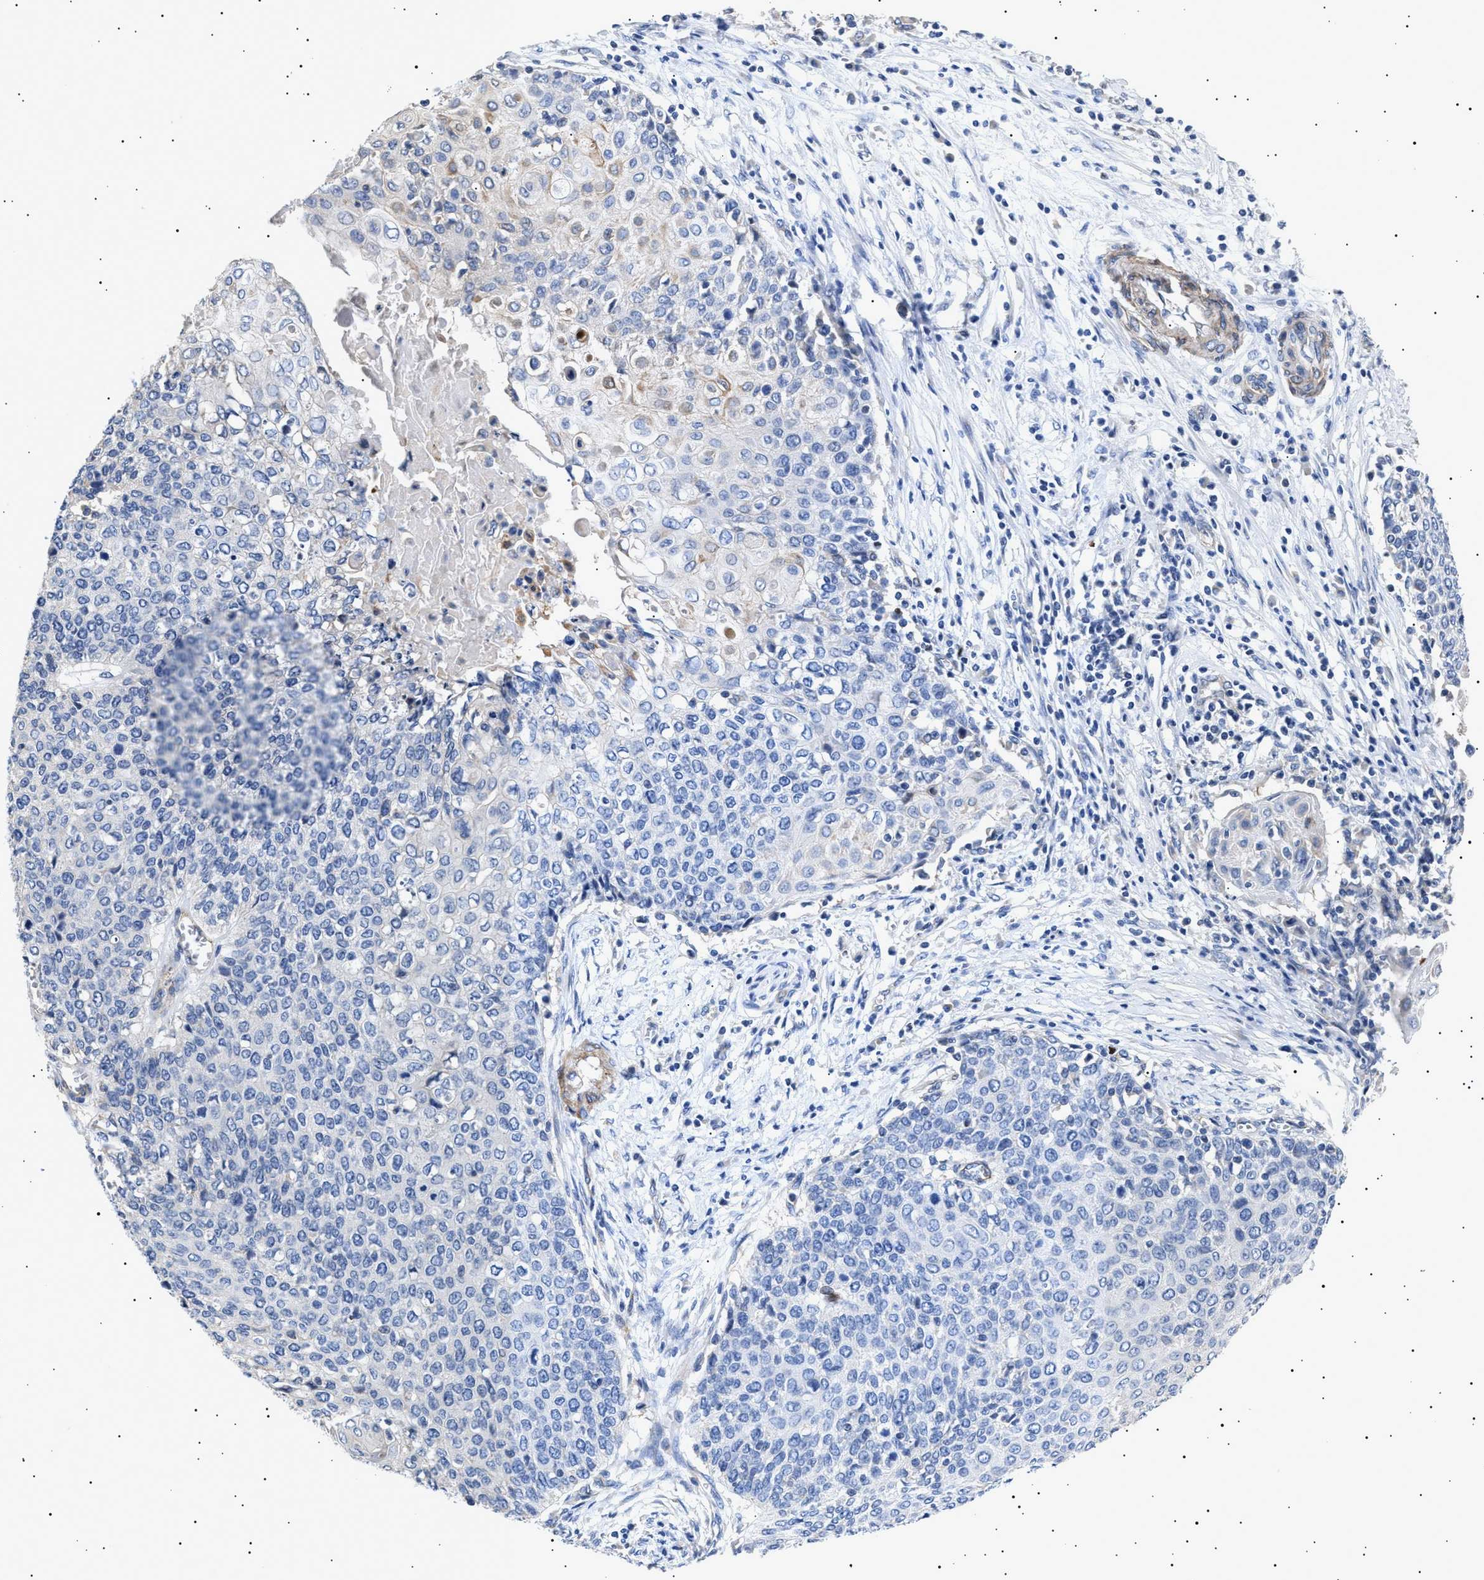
{"staining": {"intensity": "negative", "quantity": "none", "location": "none"}, "tissue": "cervical cancer", "cell_type": "Tumor cells", "image_type": "cancer", "snomed": [{"axis": "morphology", "description": "Squamous cell carcinoma, NOS"}, {"axis": "topography", "description": "Cervix"}], "caption": "IHC of human squamous cell carcinoma (cervical) reveals no expression in tumor cells.", "gene": "HEMGN", "patient": {"sex": "female", "age": 39}}